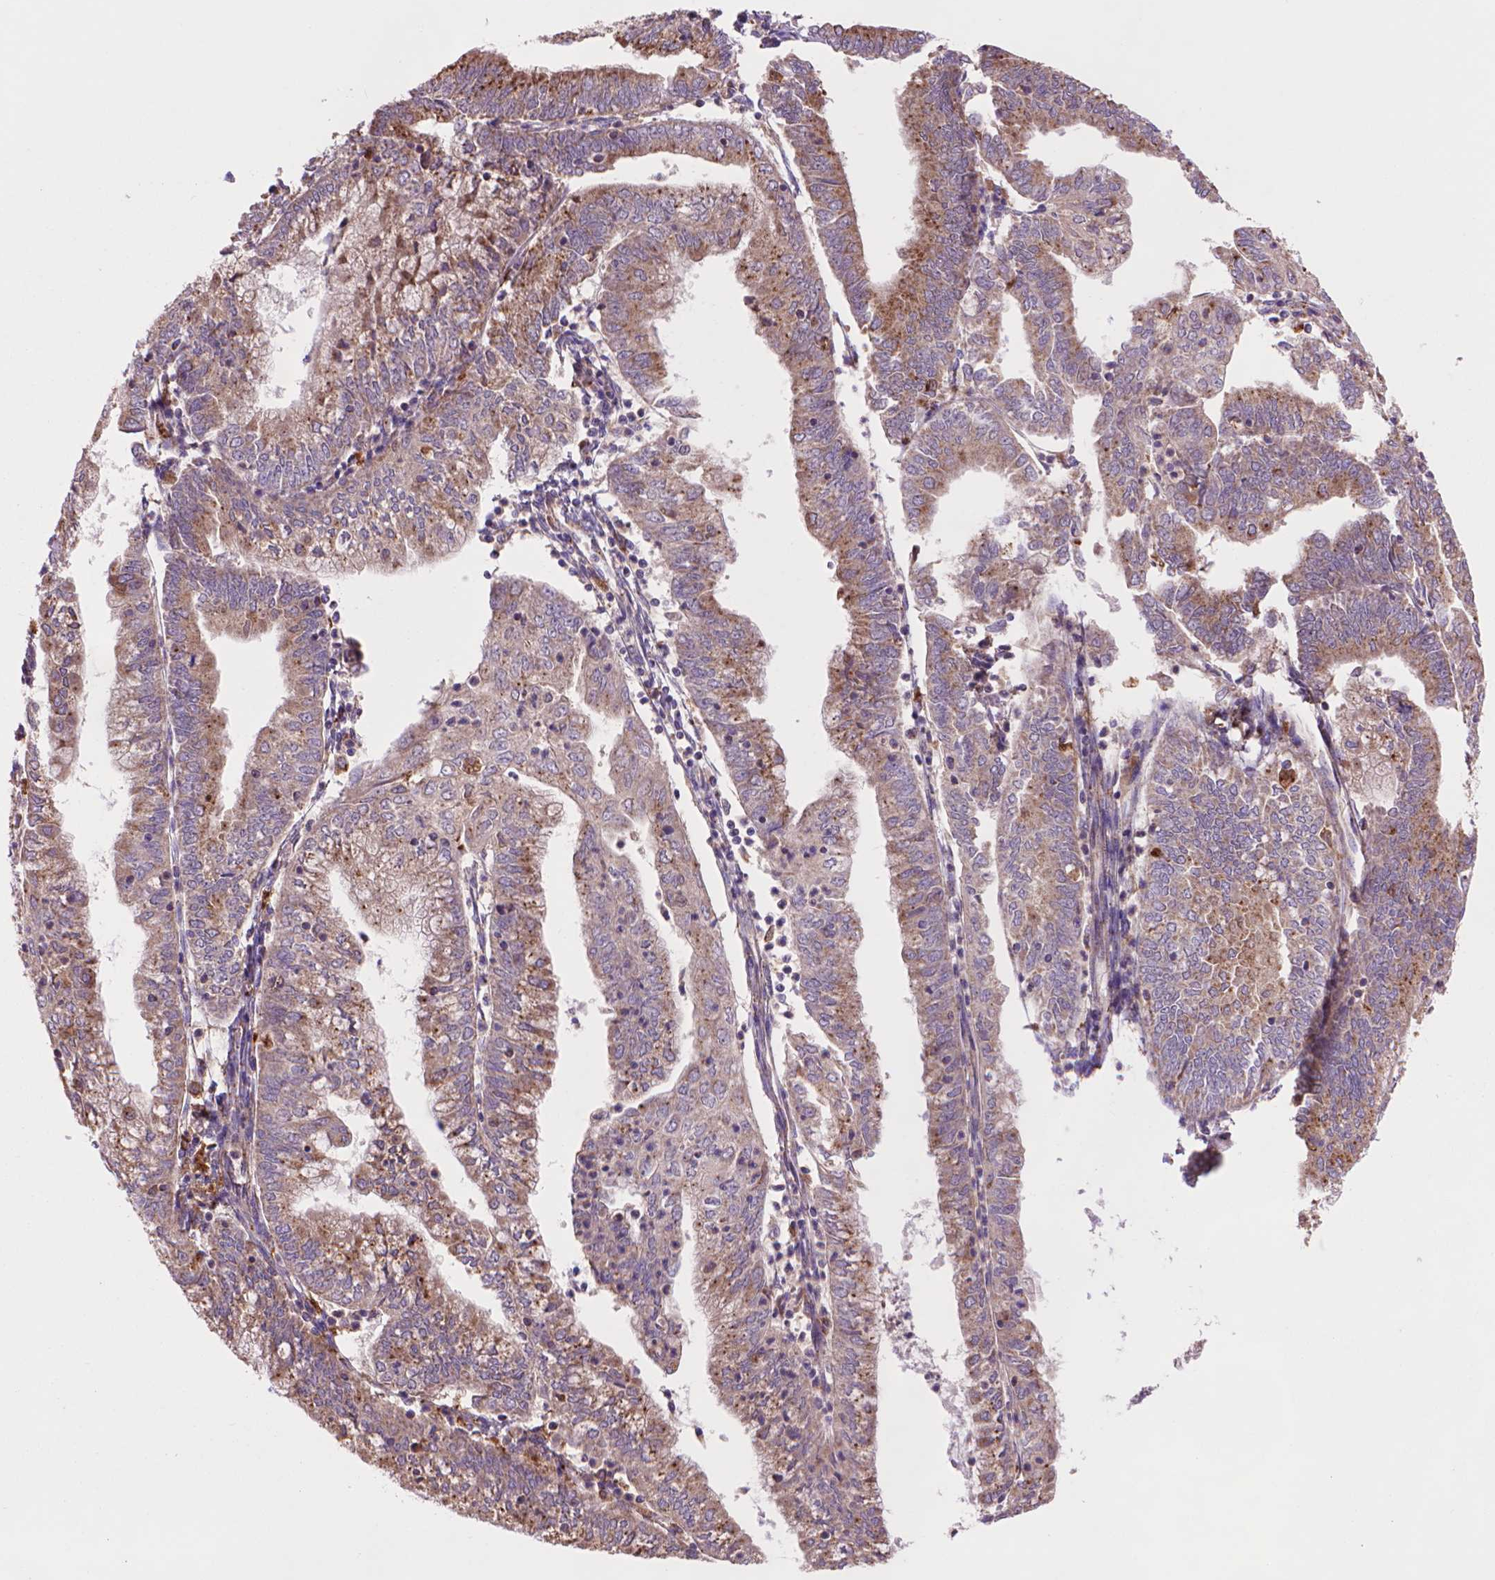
{"staining": {"intensity": "strong", "quantity": "25%-75%", "location": "cytoplasmic/membranous"}, "tissue": "endometrial cancer", "cell_type": "Tumor cells", "image_type": "cancer", "snomed": [{"axis": "morphology", "description": "Adenocarcinoma, NOS"}, {"axis": "topography", "description": "Endometrium"}], "caption": "Endometrial cancer stained for a protein reveals strong cytoplasmic/membranous positivity in tumor cells.", "gene": "GLB1", "patient": {"sex": "female", "age": 55}}